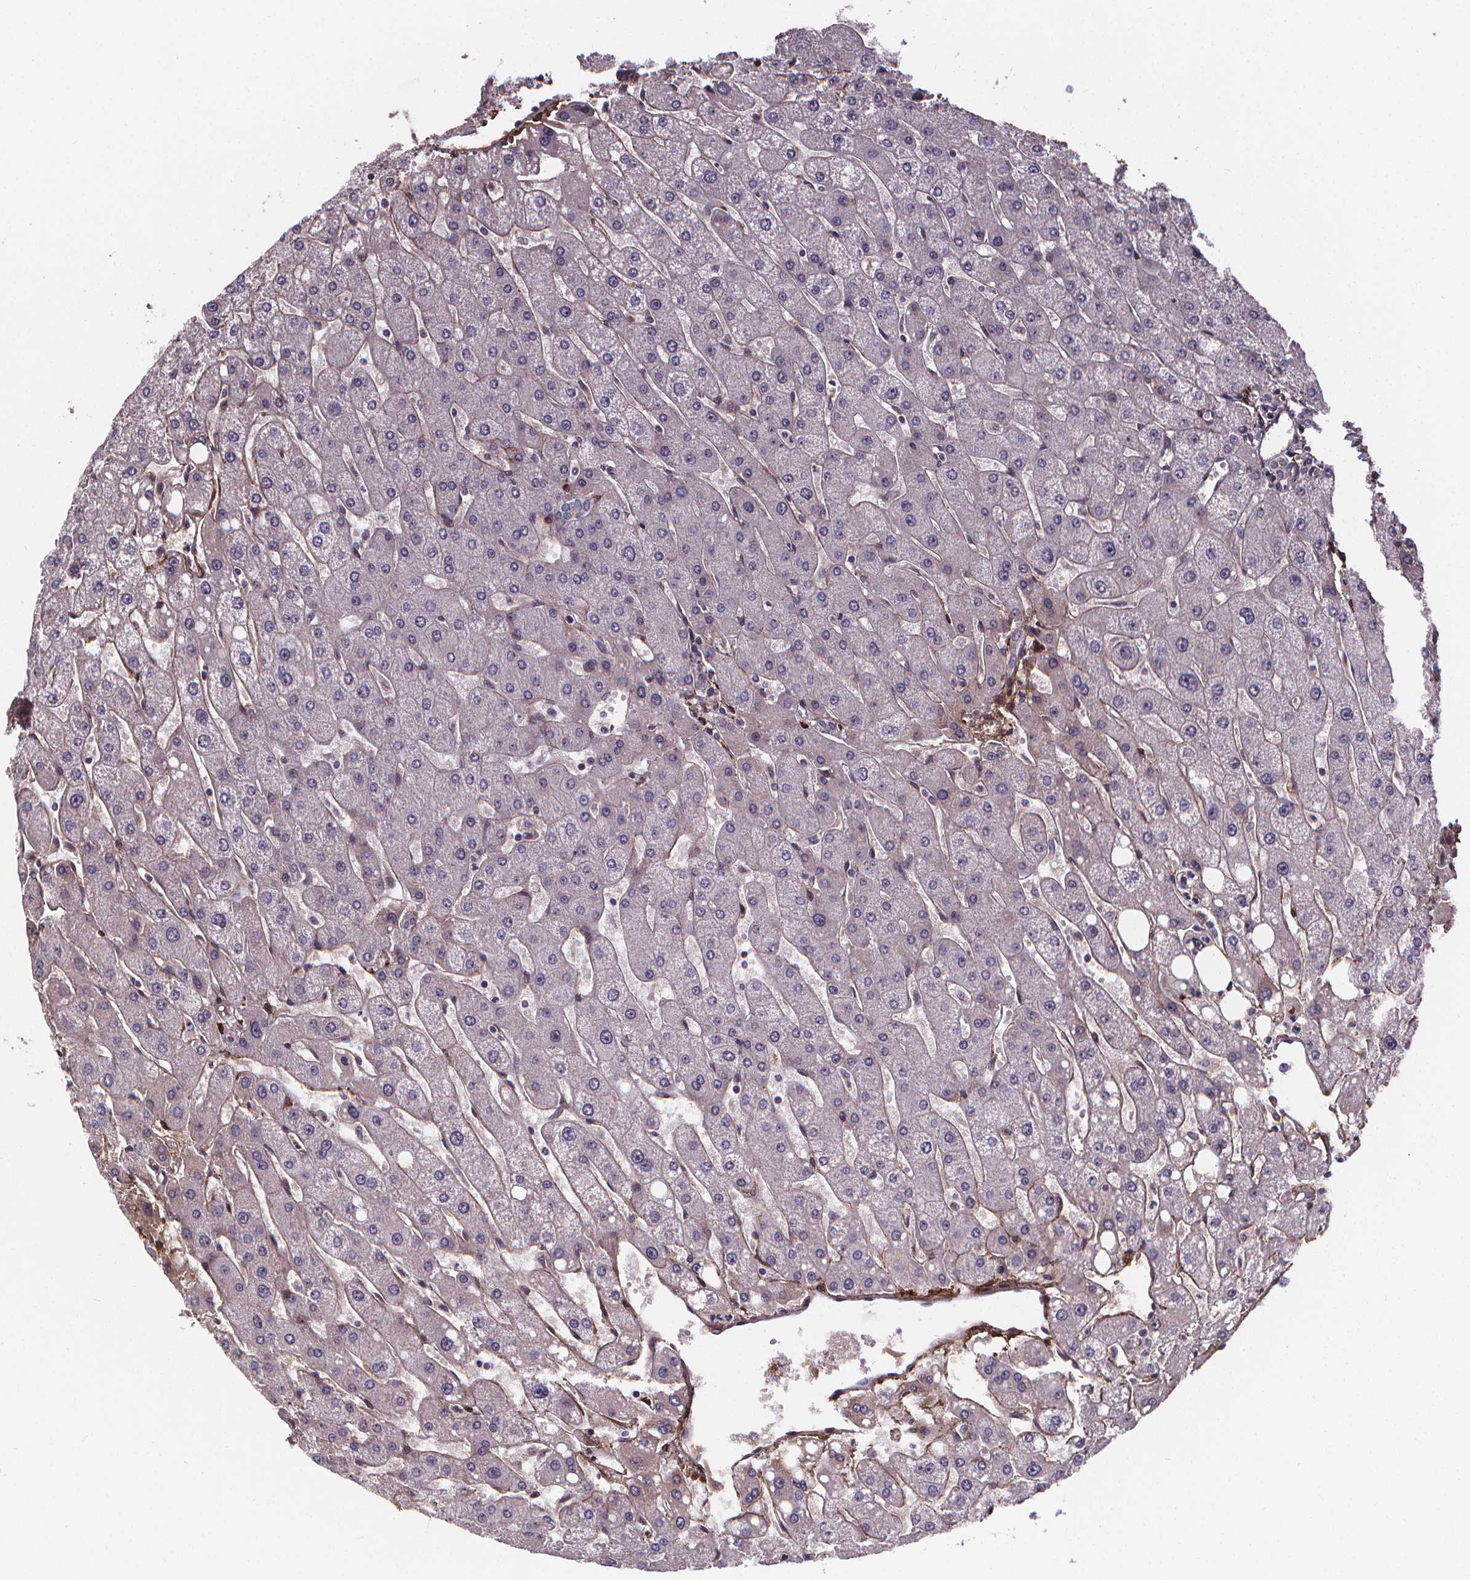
{"staining": {"intensity": "negative", "quantity": "none", "location": "none"}, "tissue": "liver", "cell_type": "Cholangiocytes", "image_type": "normal", "snomed": [{"axis": "morphology", "description": "Normal tissue, NOS"}, {"axis": "topography", "description": "Liver"}], "caption": "Human liver stained for a protein using IHC demonstrates no expression in cholangiocytes.", "gene": "AEBP1", "patient": {"sex": "male", "age": 67}}